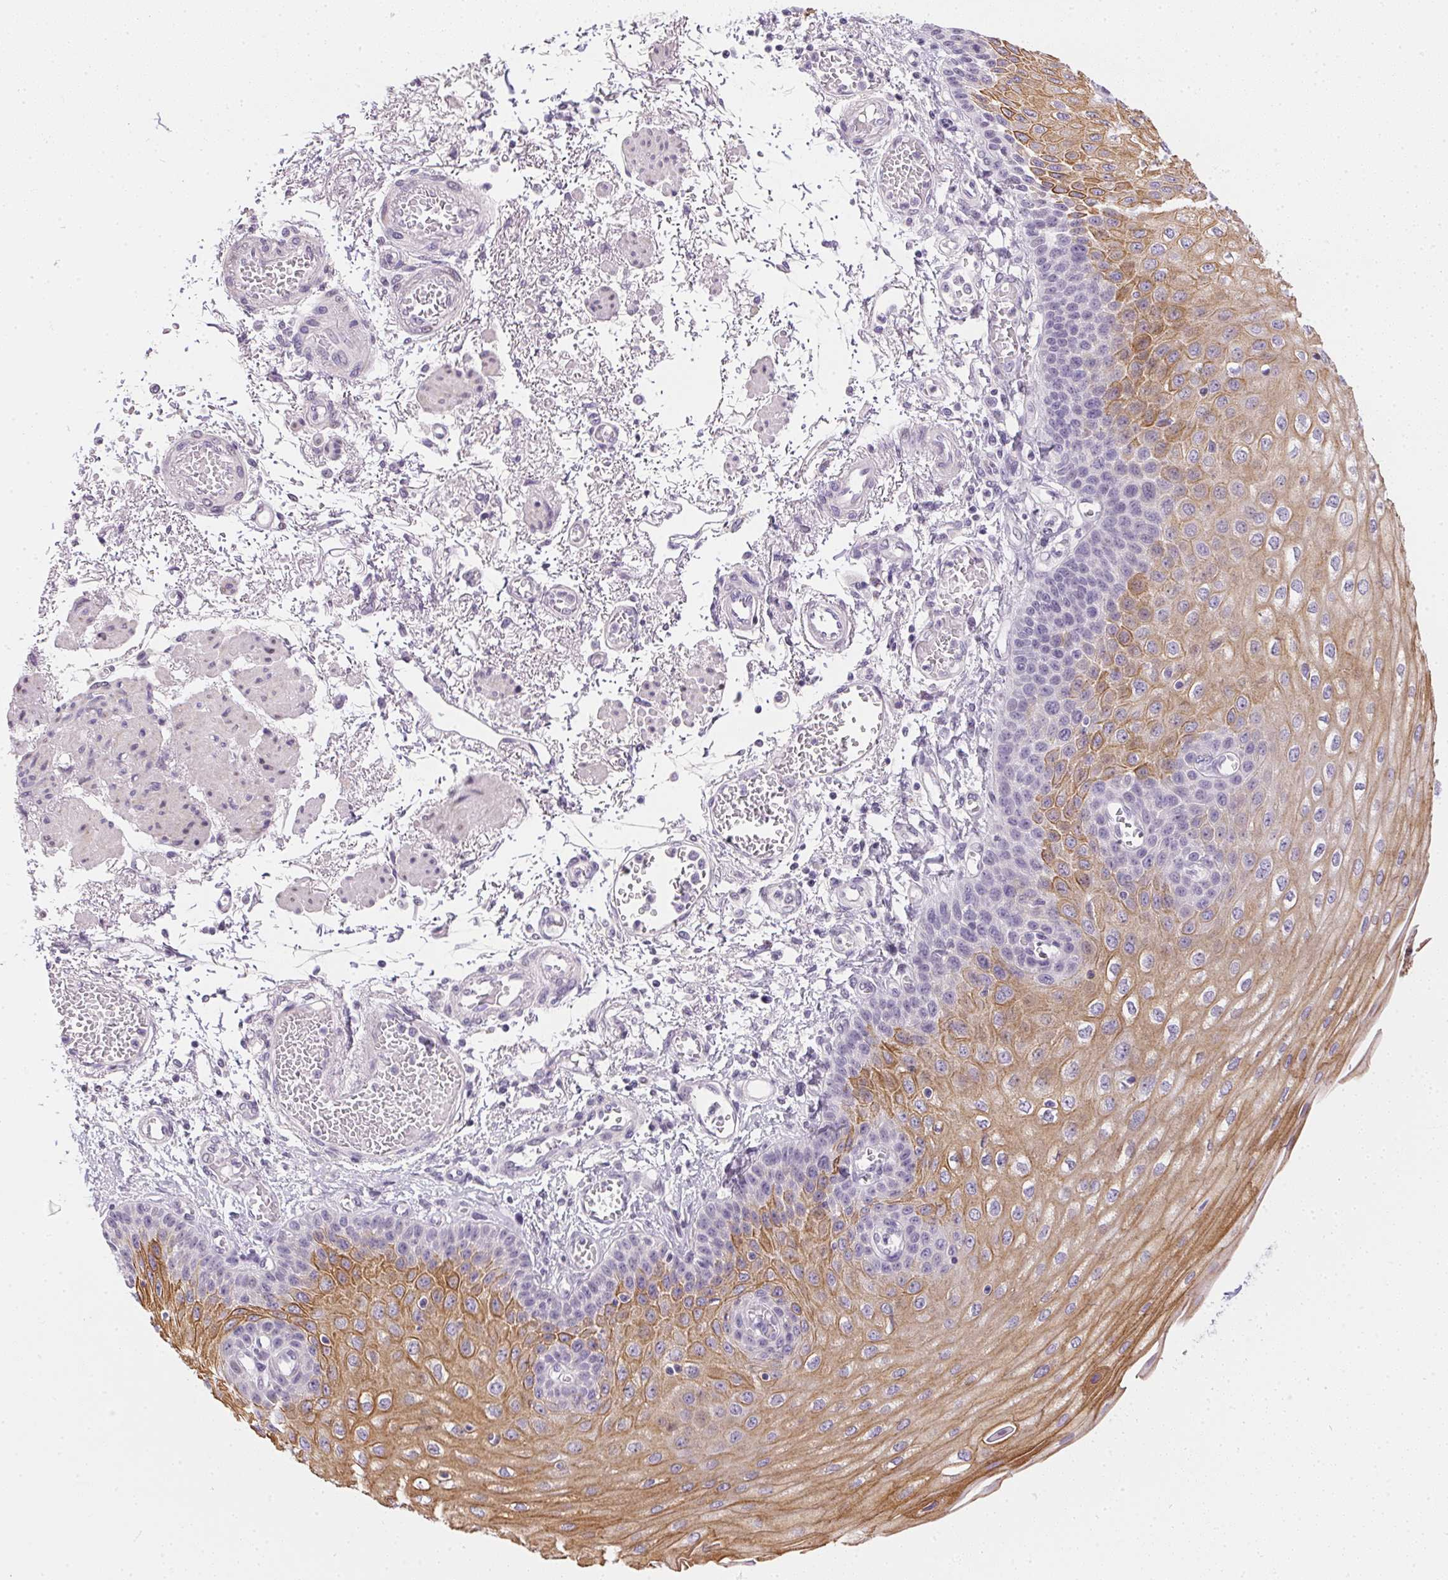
{"staining": {"intensity": "moderate", "quantity": ">75%", "location": "cytoplasmic/membranous"}, "tissue": "esophagus", "cell_type": "Squamous epithelial cells", "image_type": "normal", "snomed": [{"axis": "morphology", "description": "Normal tissue, NOS"}, {"axis": "morphology", "description": "Adenocarcinoma, NOS"}, {"axis": "topography", "description": "Esophagus"}], "caption": "Esophagus stained with a brown dye exhibits moderate cytoplasmic/membranous positive staining in about >75% of squamous epithelial cells.", "gene": "GSDMC", "patient": {"sex": "male", "age": 81}}